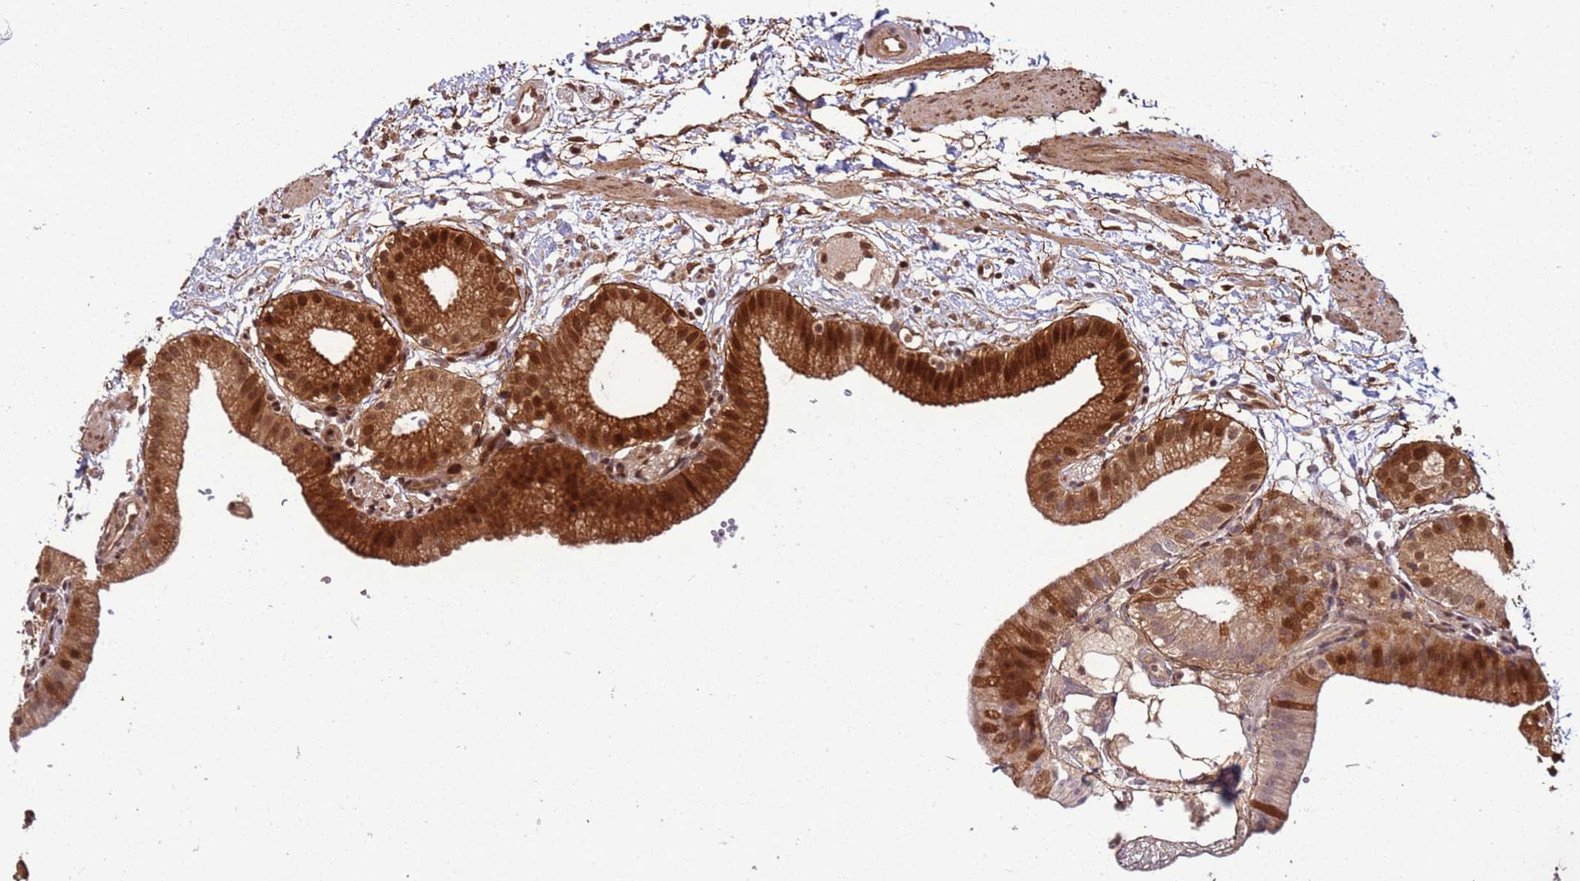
{"staining": {"intensity": "strong", "quantity": ">75%", "location": "cytoplasmic/membranous,nuclear"}, "tissue": "gallbladder", "cell_type": "Glandular cells", "image_type": "normal", "snomed": [{"axis": "morphology", "description": "Normal tissue, NOS"}, {"axis": "topography", "description": "Gallbladder"}], "caption": "Approximately >75% of glandular cells in normal gallbladder display strong cytoplasmic/membranous,nuclear protein staining as visualized by brown immunohistochemical staining.", "gene": "PGLS", "patient": {"sex": "male", "age": 55}}